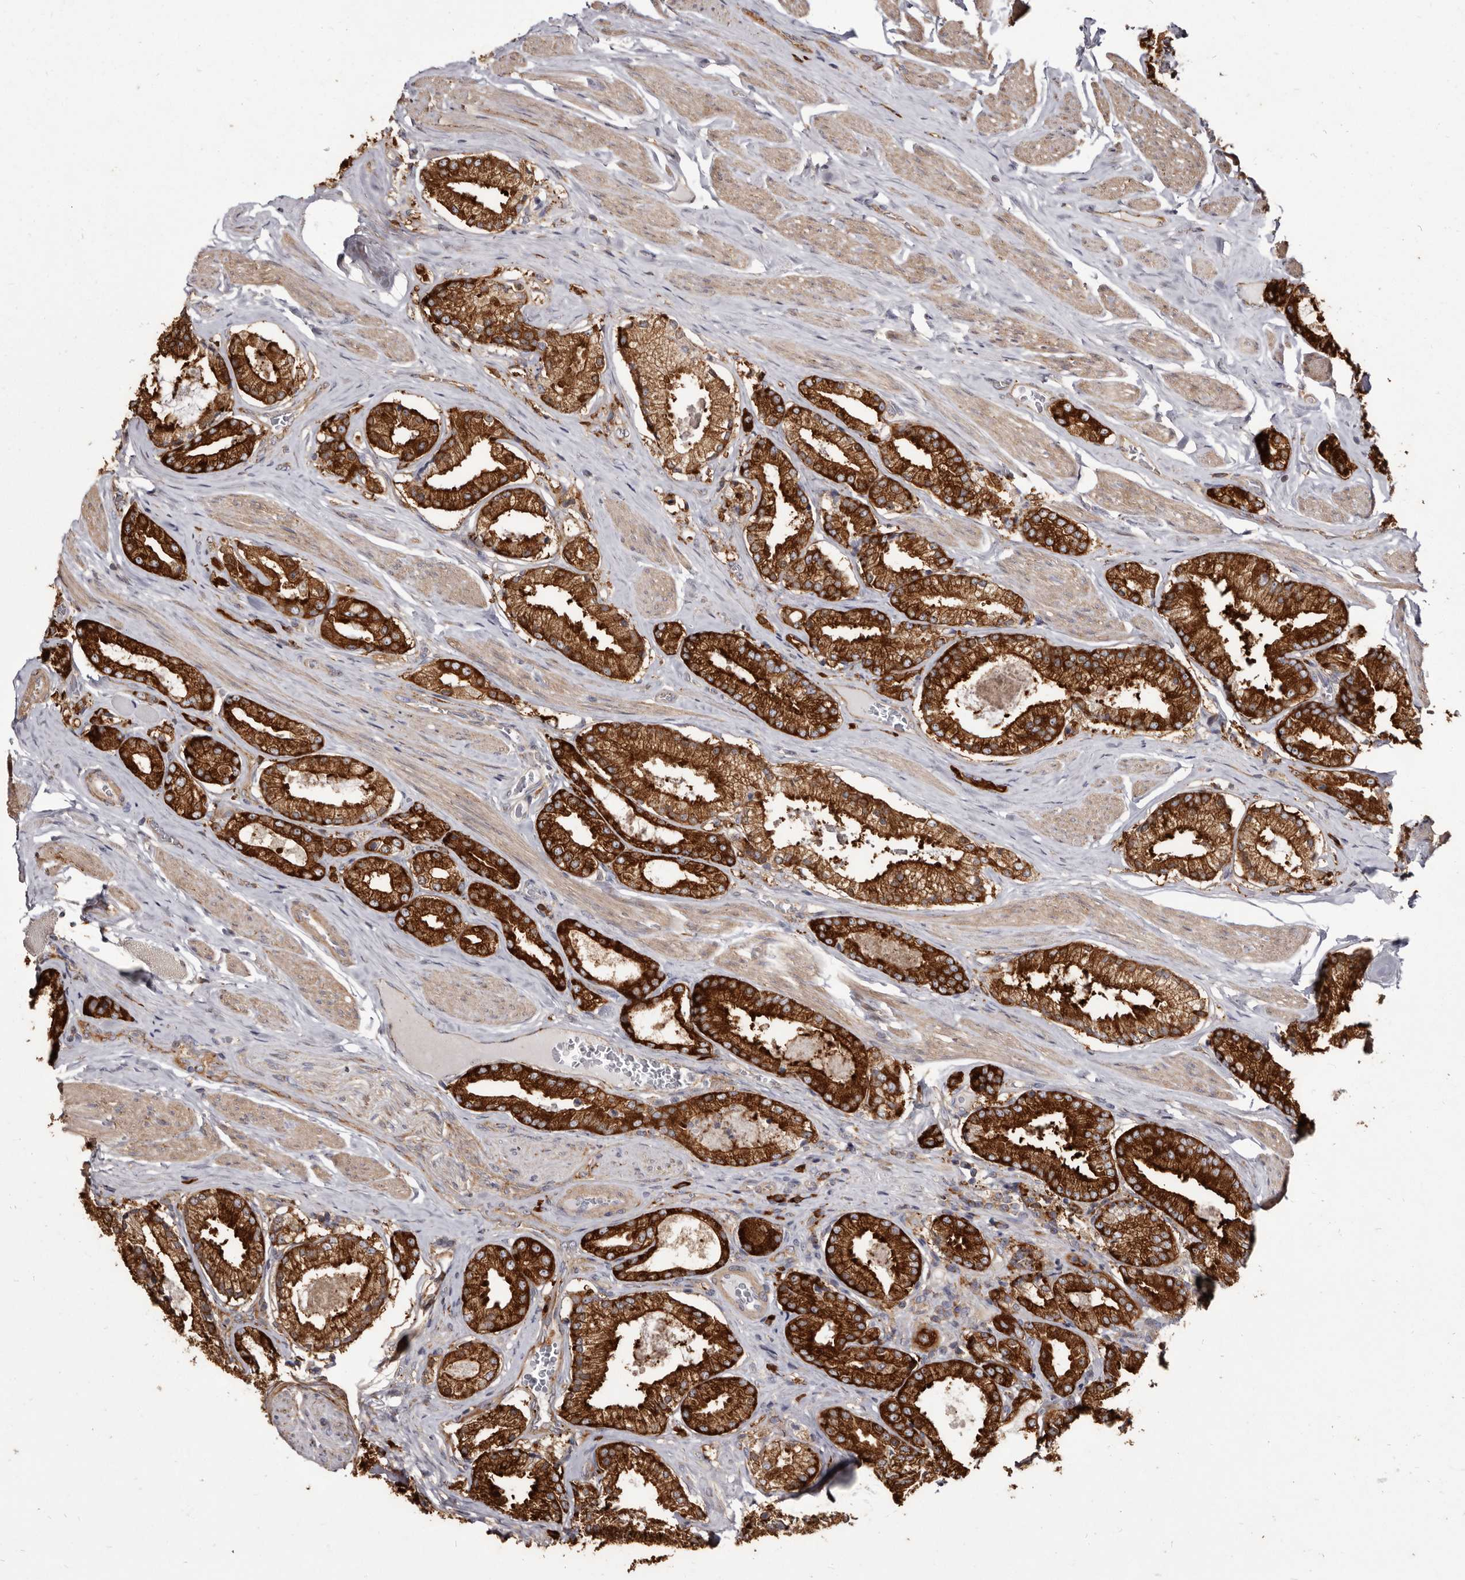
{"staining": {"intensity": "strong", "quantity": ">75%", "location": "cytoplasmic/membranous"}, "tissue": "prostate cancer", "cell_type": "Tumor cells", "image_type": "cancer", "snomed": [{"axis": "morphology", "description": "Adenocarcinoma, Low grade"}, {"axis": "topography", "description": "Prostate"}], "caption": "Immunohistochemistry (IHC) of low-grade adenocarcinoma (prostate) shows high levels of strong cytoplasmic/membranous expression in approximately >75% of tumor cells.", "gene": "TPD52", "patient": {"sex": "male", "age": 71}}